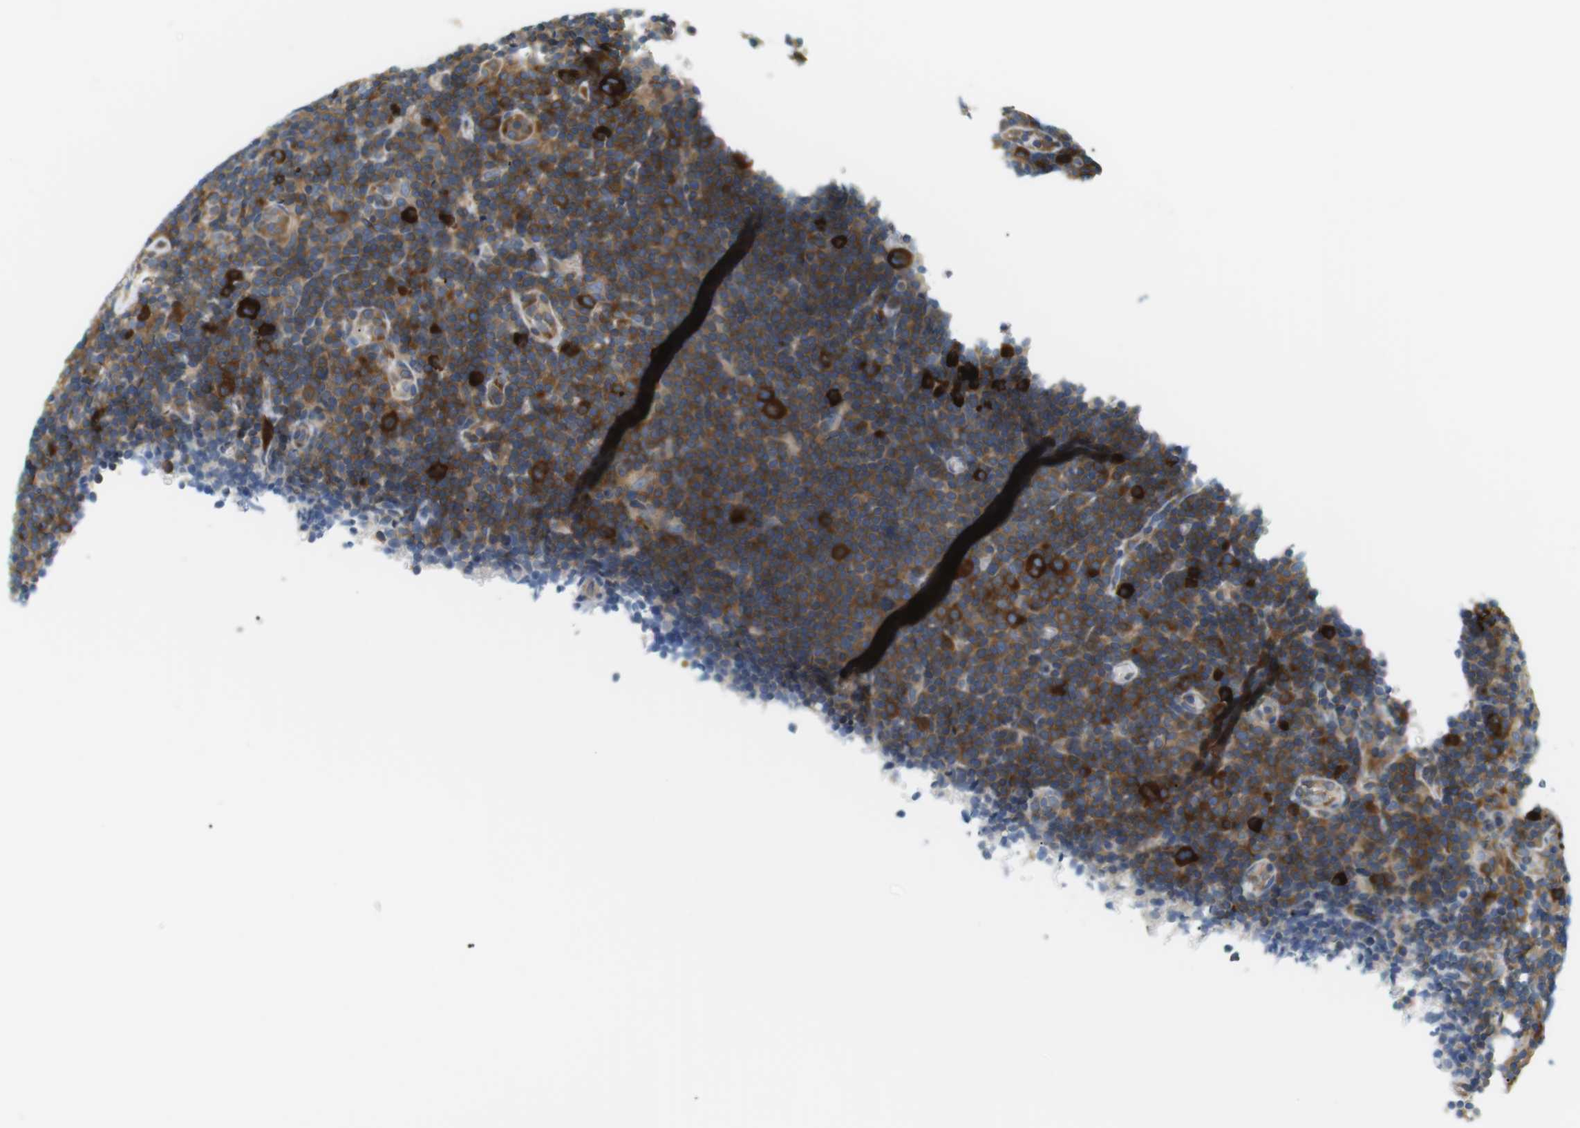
{"staining": {"intensity": "strong", "quantity": ">75%", "location": "cytoplasmic/membranous"}, "tissue": "lymphoma", "cell_type": "Tumor cells", "image_type": "cancer", "snomed": [{"axis": "morphology", "description": "Hodgkin's disease, NOS"}, {"axis": "topography", "description": "Lymph node"}], "caption": "Hodgkin's disease stained with DAB (3,3'-diaminobenzidine) immunohistochemistry exhibits high levels of strong cytoplasmic/membranous expression in approximately >75% of tumor cells.", "gene": "TMEM200A", "patient": {"sex": "female", "age": 57}}